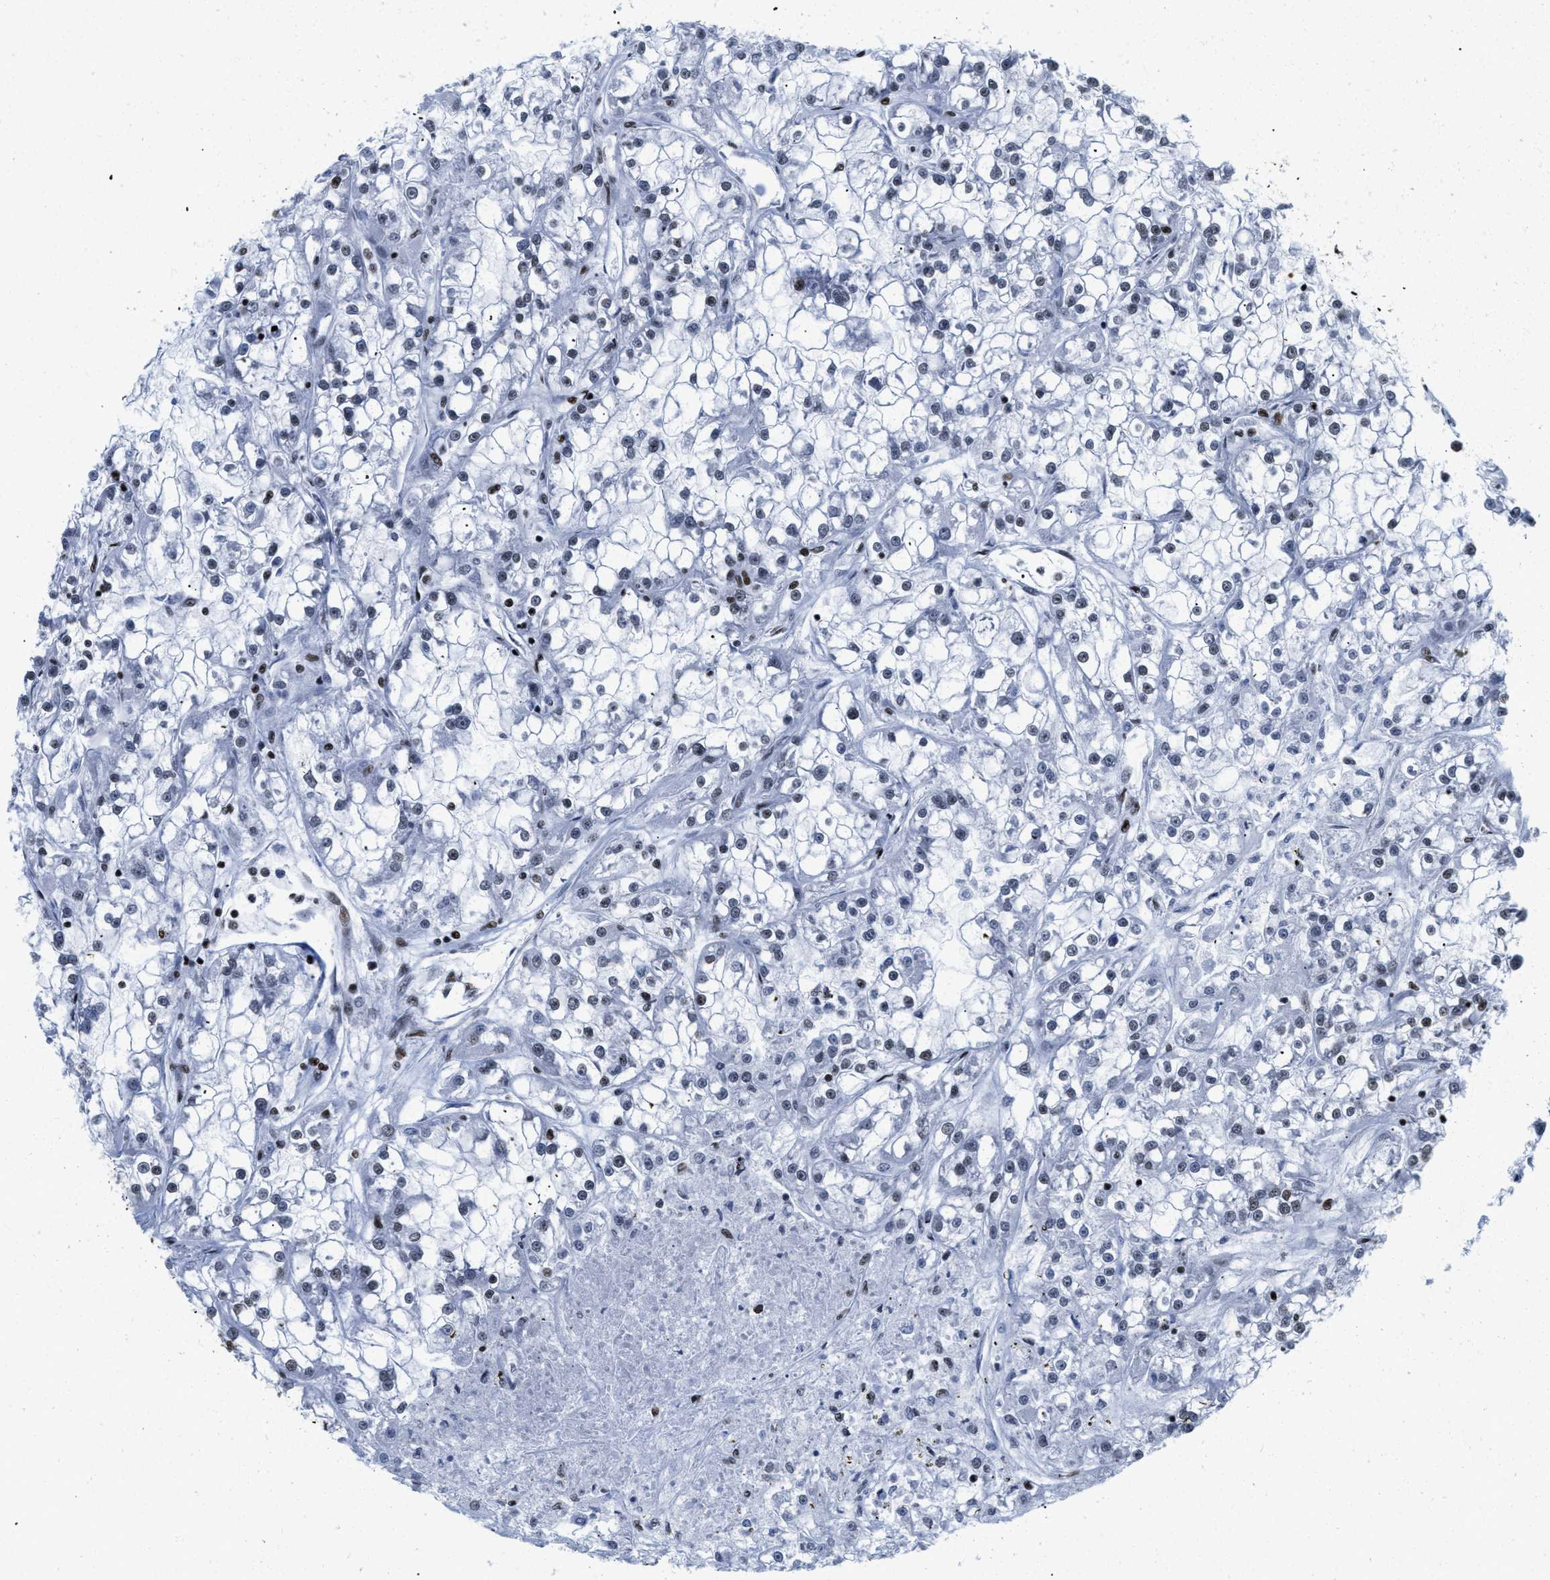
{"staining": {"intensity": "moderate", "quantity": "<25%", "location": "nuclear"}, "tissue": "renal cancer", "cell_type": "Tumor cells", "image_type": "cancer", "snomed": [{"axis": "morphology", "description": "Adenocarcinoma, NOS"}, {"axis": "topography", "description": "Kidney"}], "caption": "Protein staining reveals moderate nuclear positivity in about <25% of tumor cells in adenocarcinoma (renal).", "gene": "CREB1", "patient": {"sex": "female", "age": 52}}